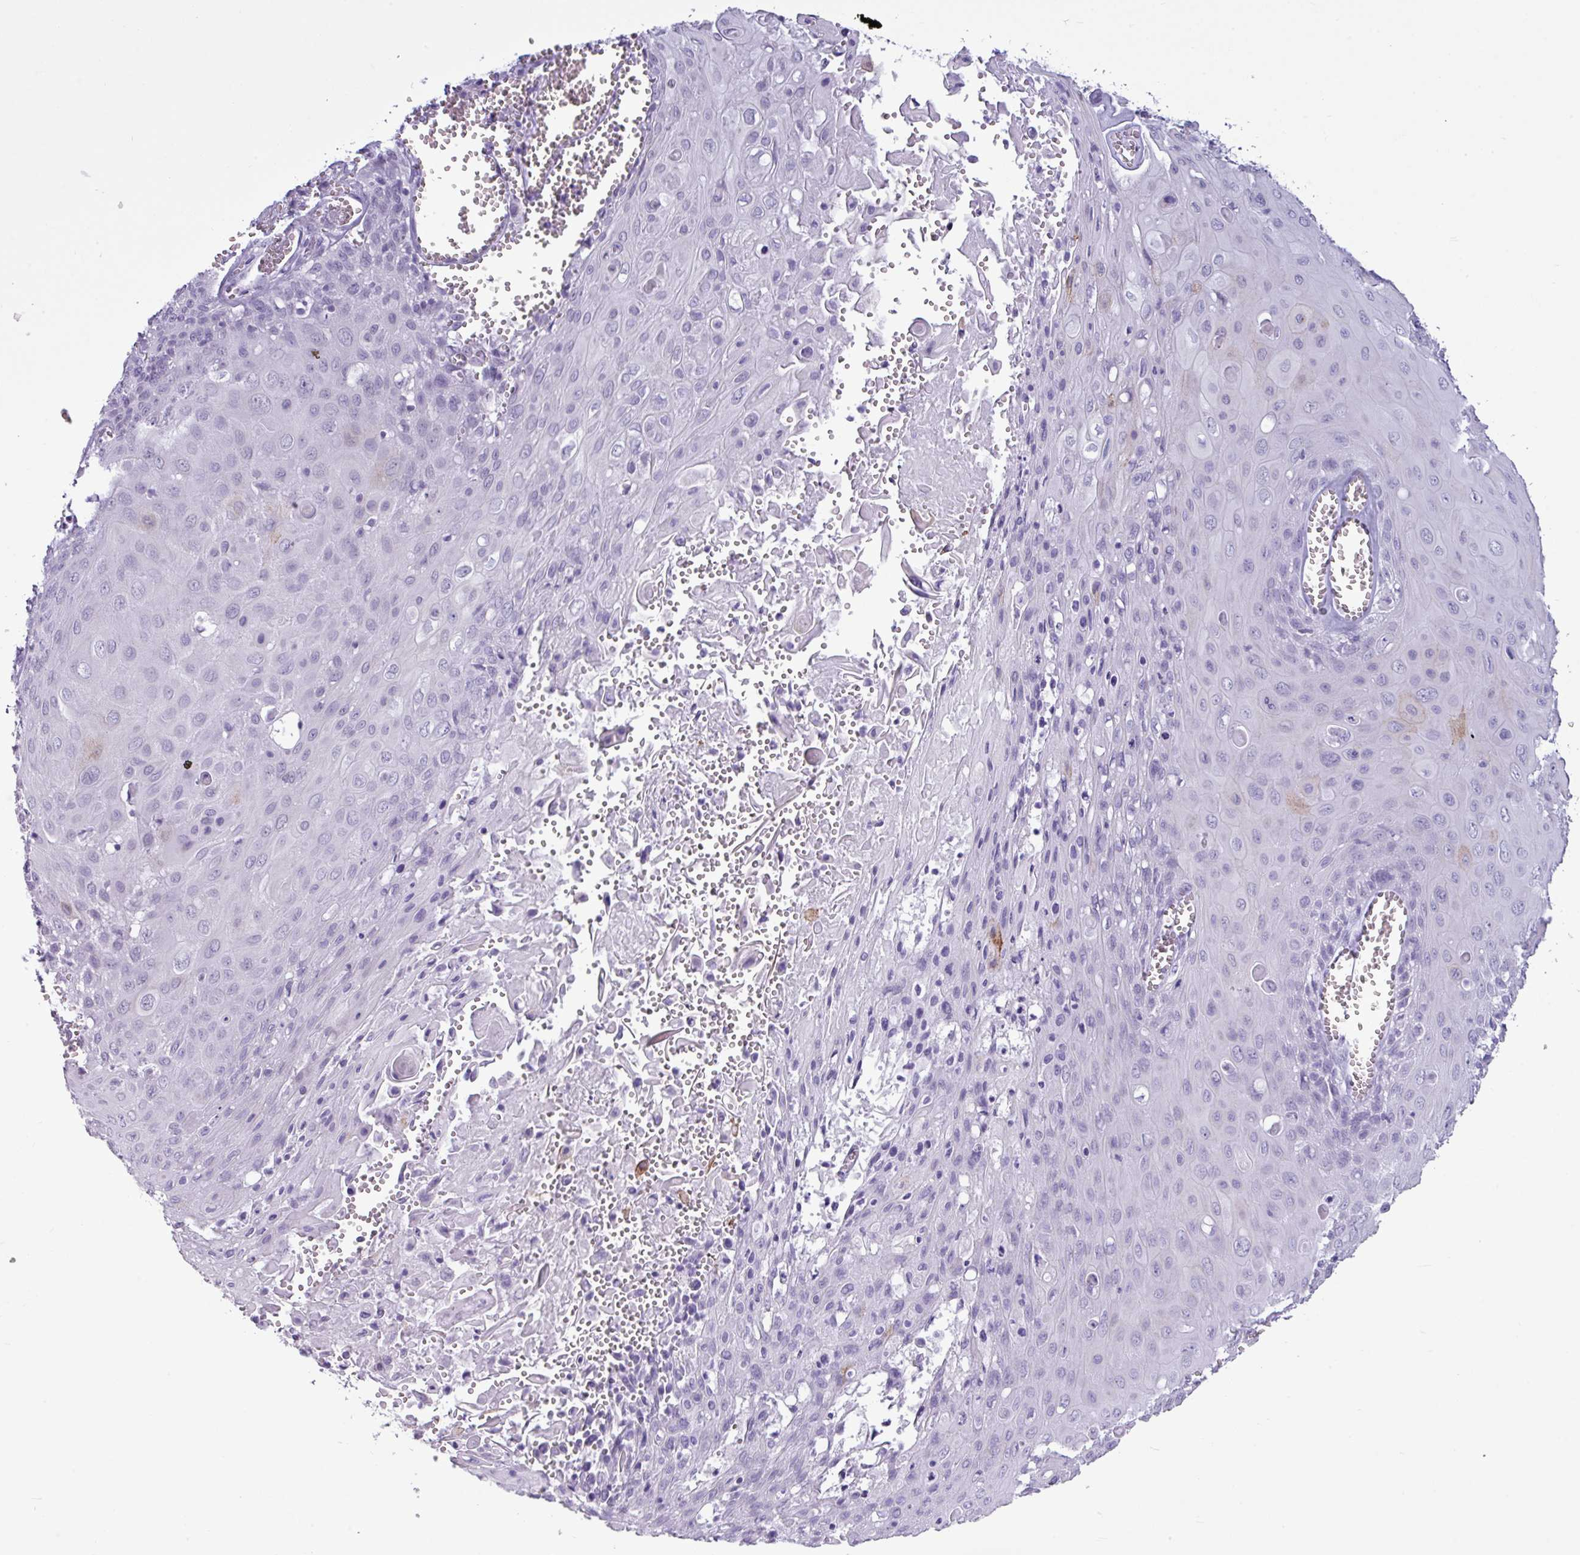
{"staining": {"intensity": "negative", "quantity": "none", "location": "none"}, "tissue": "cervical cancer", "cell_type": "Tumor cells", "image_type": "cancer", "snomed": [{"axis": "morphology", "description": "Squamous cell carcinoma, NOS"}, {"axis": "topography", "description": "Cervix"}], "caption": "This photomicrograph is of squamous cell carcinoma (cervical) stained with immunohistochemistry (IHC) to label a protein in brown with the nuclei are counter-stained blue. There is no positivity in tumor cells.", "gene": "AMY2A", "patient": {"sex": "female", "age": 39}}